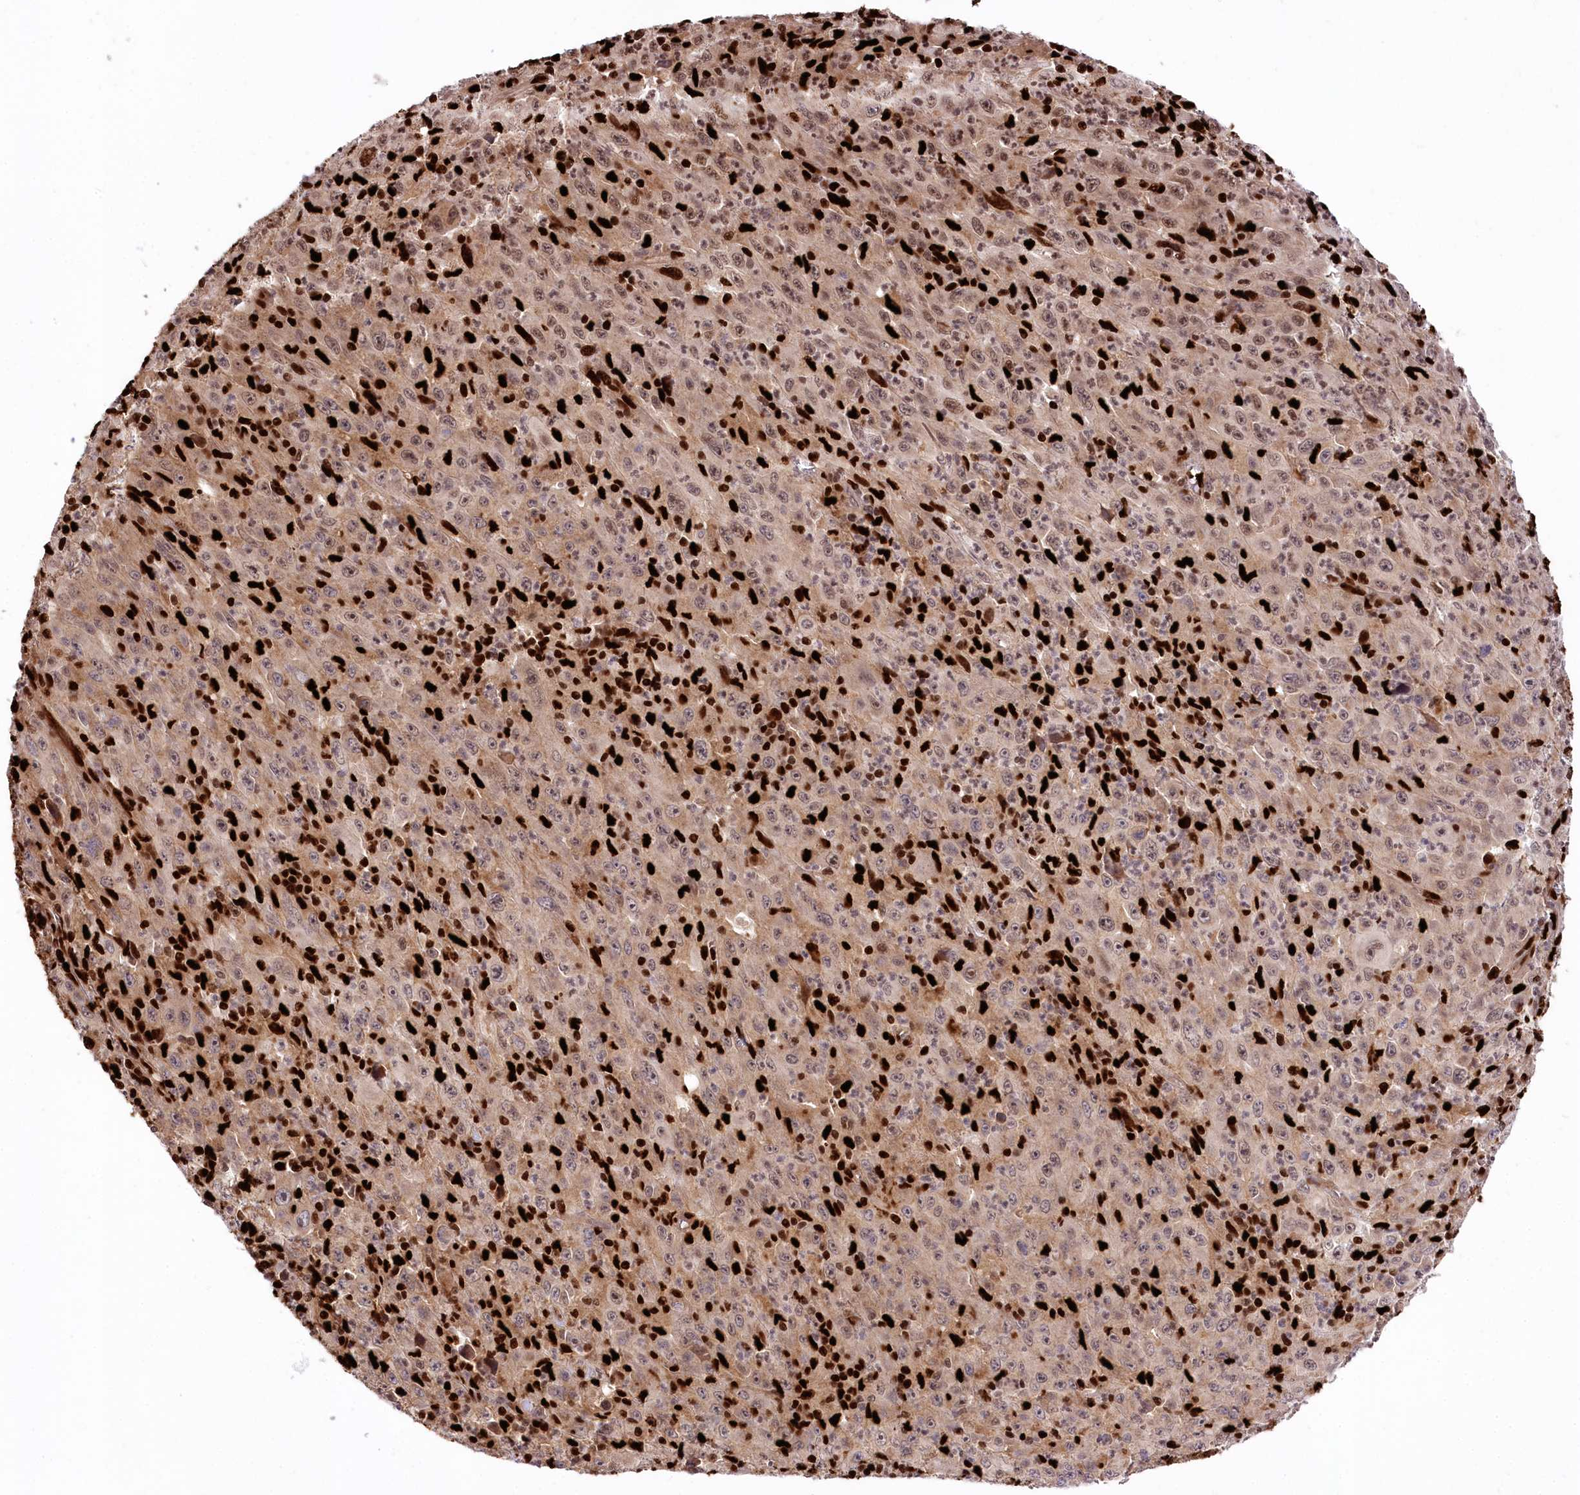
{"staining": {"intensity": "weak", "quantity": "<25%", "location": "cytoplasmic/membranous"}, "tissue": "melanoma", "cell_type": "Tumor cells", "image_type": "cancer", "snomed": [{"axis": "morphology", "description": "Malignant melanoma, Metastatic site"}, {"axis": "topography", "description": "Skin"}], "caption": "There is no significant positivity in tumor cells of melanoma.", "gene": "FIGN", "patient": {"sex": "female", "age": 56}}